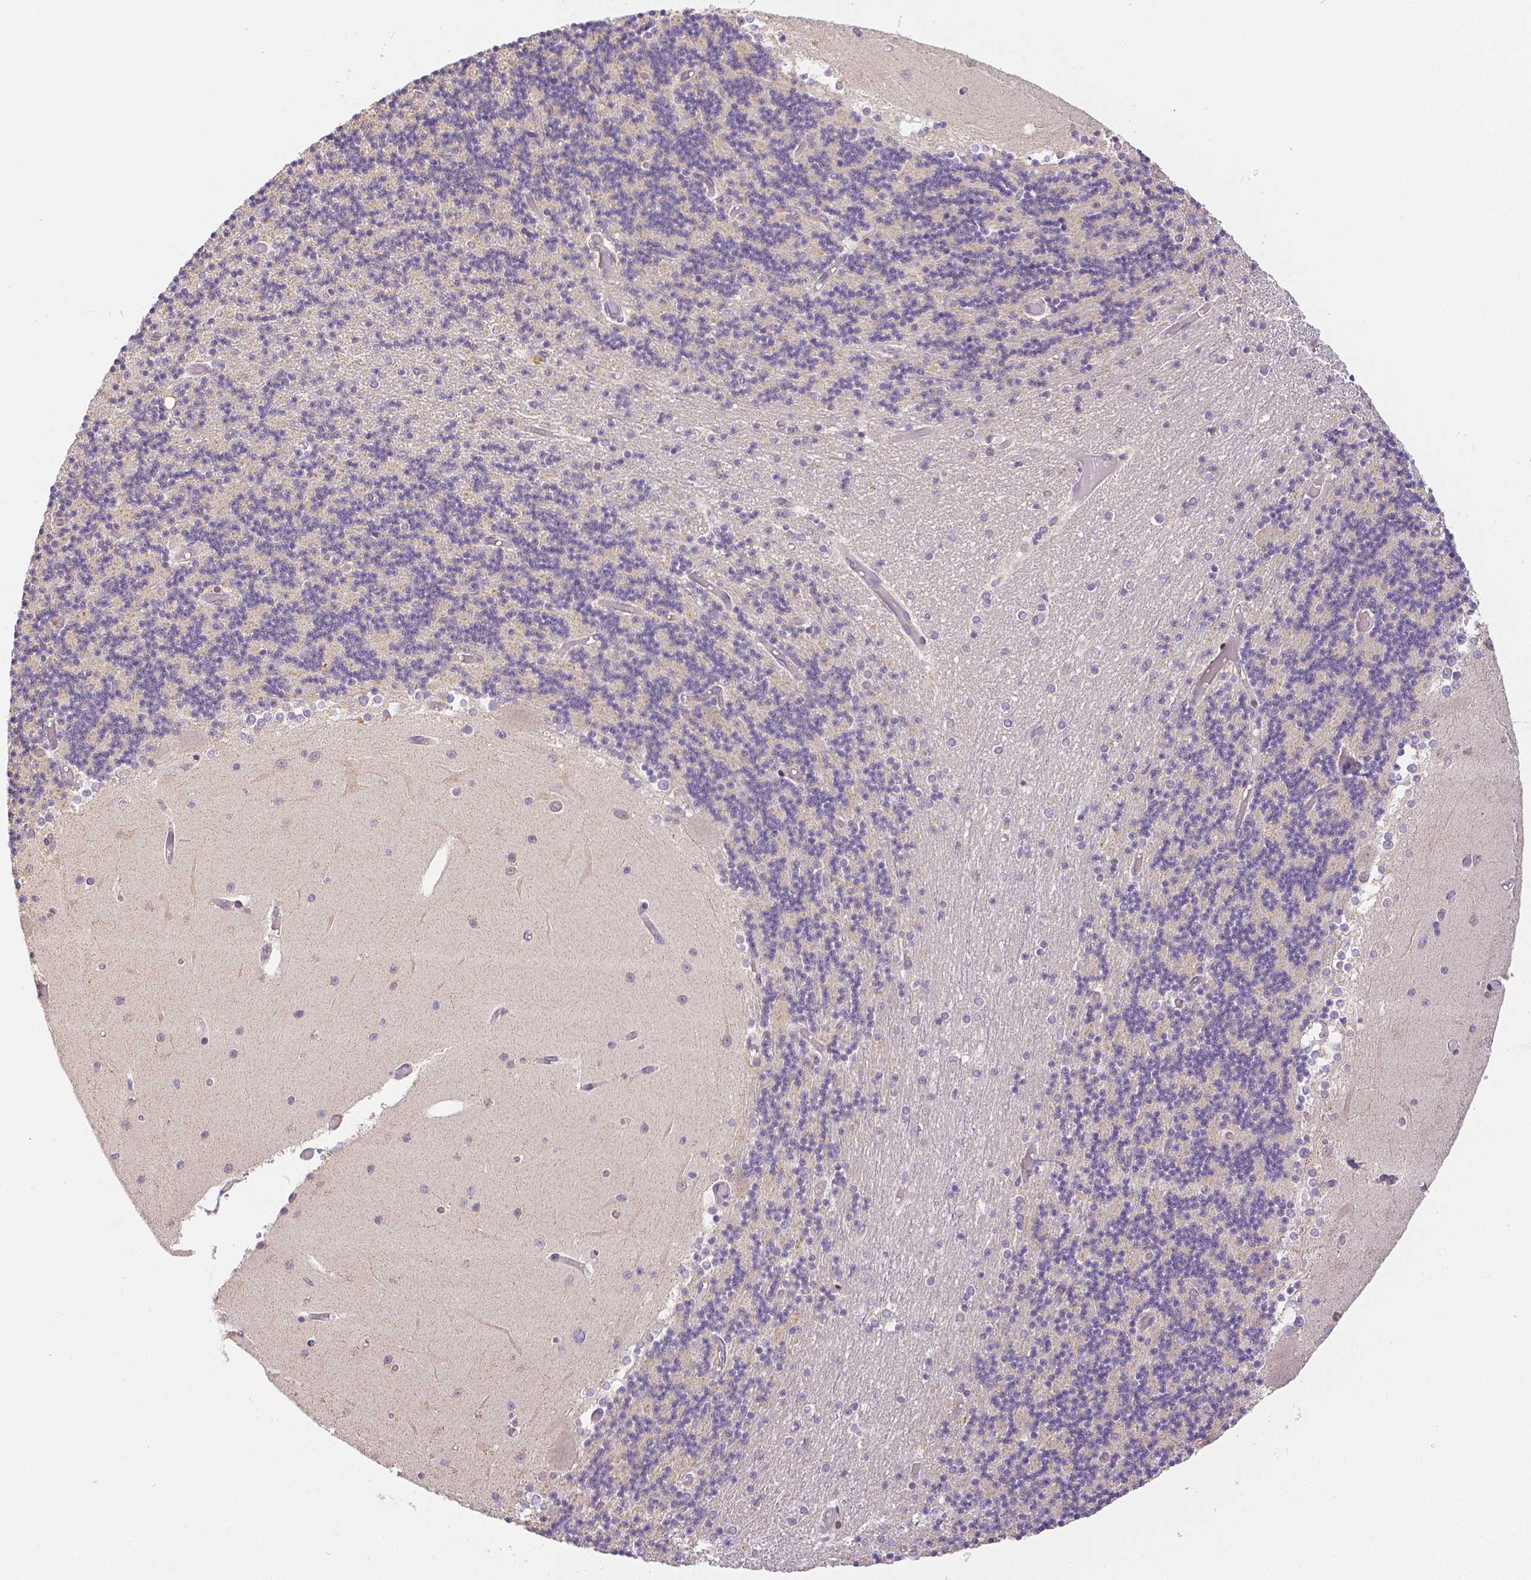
{"staining": {"intensity": "moderate", "quantity": "25%-75%", "location": "cytoplasmic/membranous"}, "tissue": "cerebellum", "cell_type": "Cells in granular layer", "image_type": "normal", "snomed": [{"axis": "morphology", "description": "Normal tissue, NOS"}, {"axis": "topography", "description": "Cerebellum"}], "caption": "The micrograph shows staining of normal cerebellum, revealing moderate cytoplasmic/membranous protein staining (brown color) within cells in granular layer. (Stains: DAB in brown, nuclei in blue, Microscopy: brightfield microscopy at high magnification).", "gene": "ZNF280B", "patient": {"sex": "female", "age": 28}}